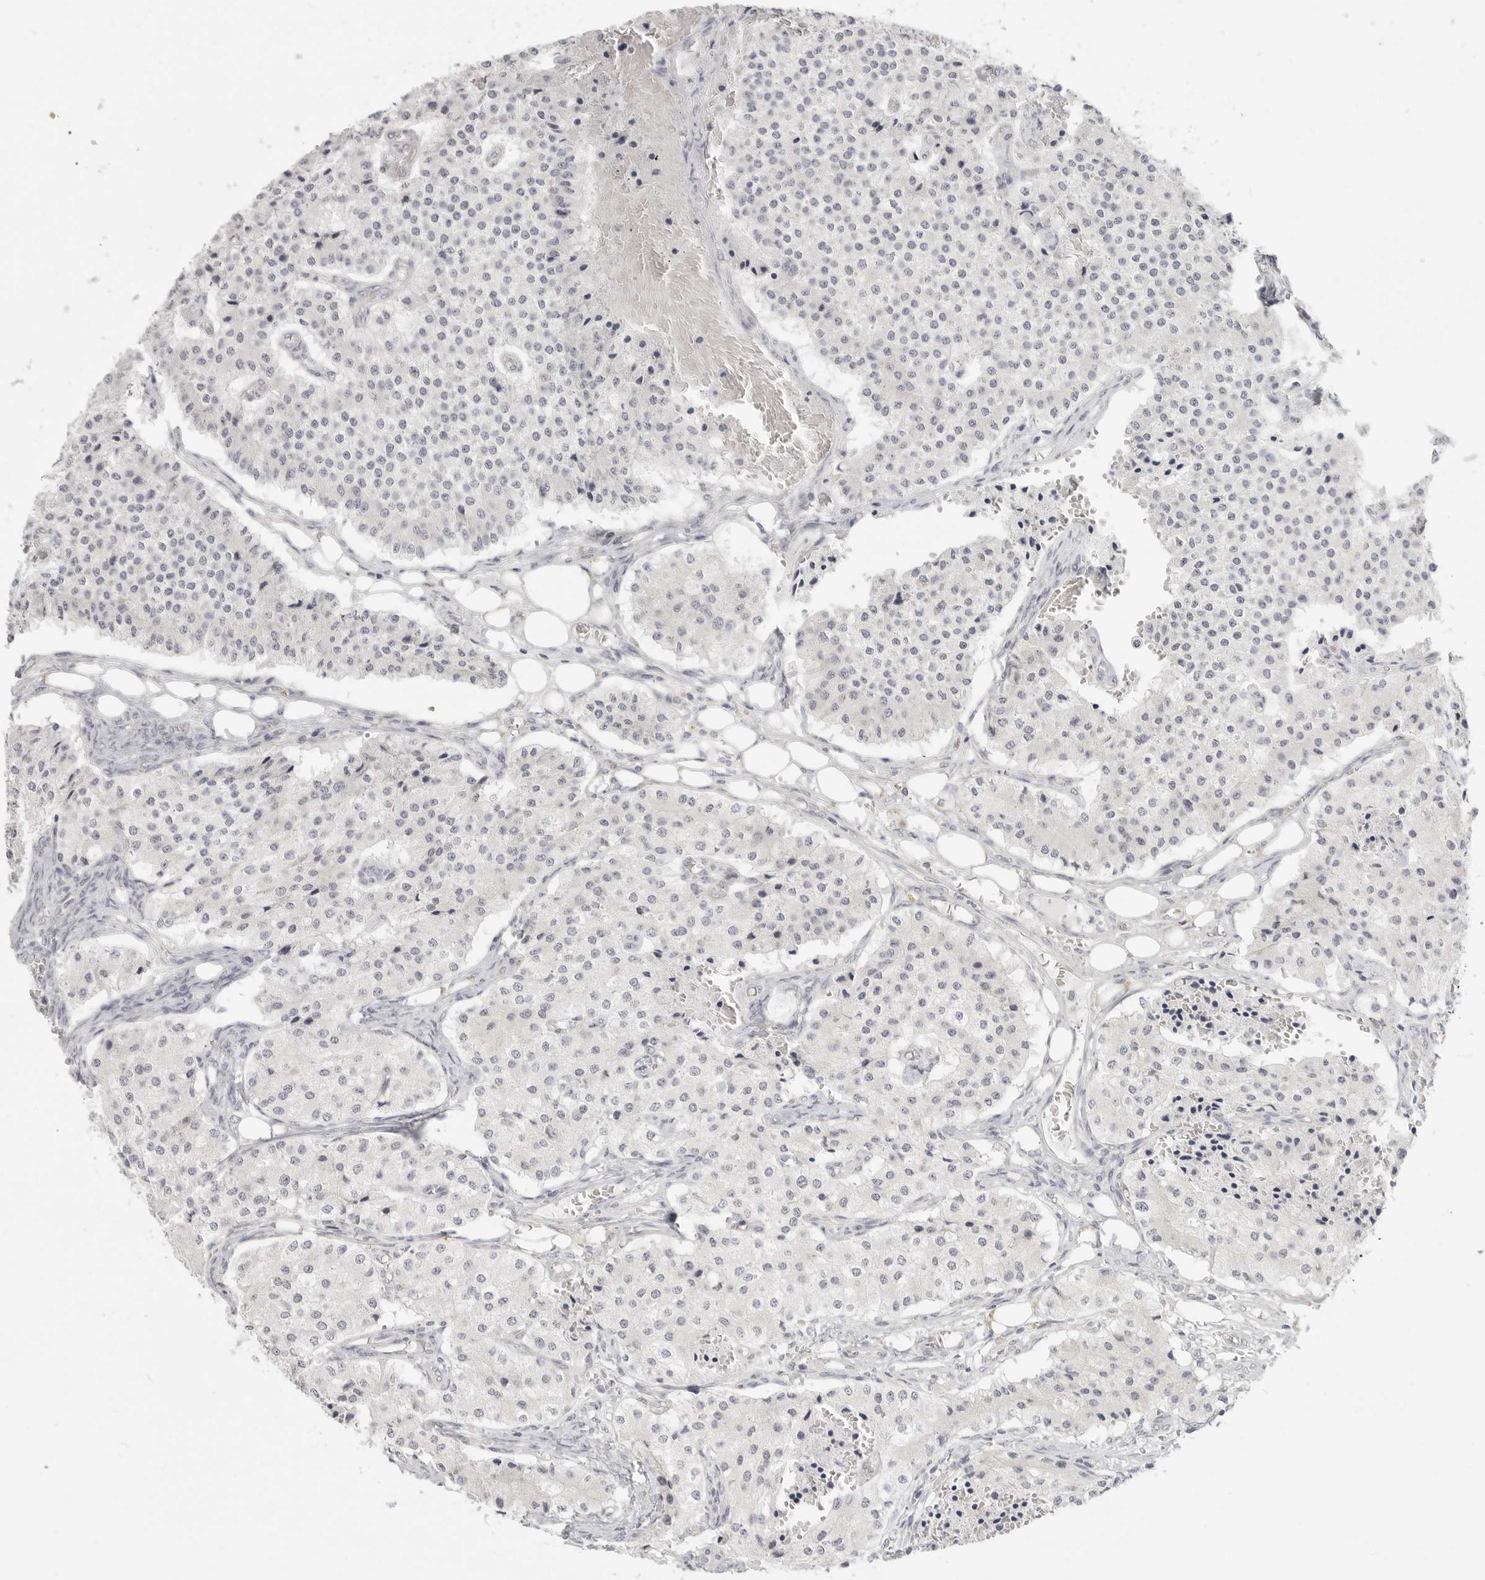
{"staining": {"intensity": "negative", "quantity": "none", "location": "none"}, "tissue": "carcinoid", "cell_type": "Tumor cells", "image_type": "cancer", "snomed": [{"axis": "morphology", "description": "Carcinoid, malignant, NOS"}, {"axis": "topography", "description": "Colon"}], "caption": "Immunohistochemical staining of carcinoid demonstrates no significant expression in tumor cells.", "gene": "KLK11", "patient": {"sex": "female", "age": 52}}